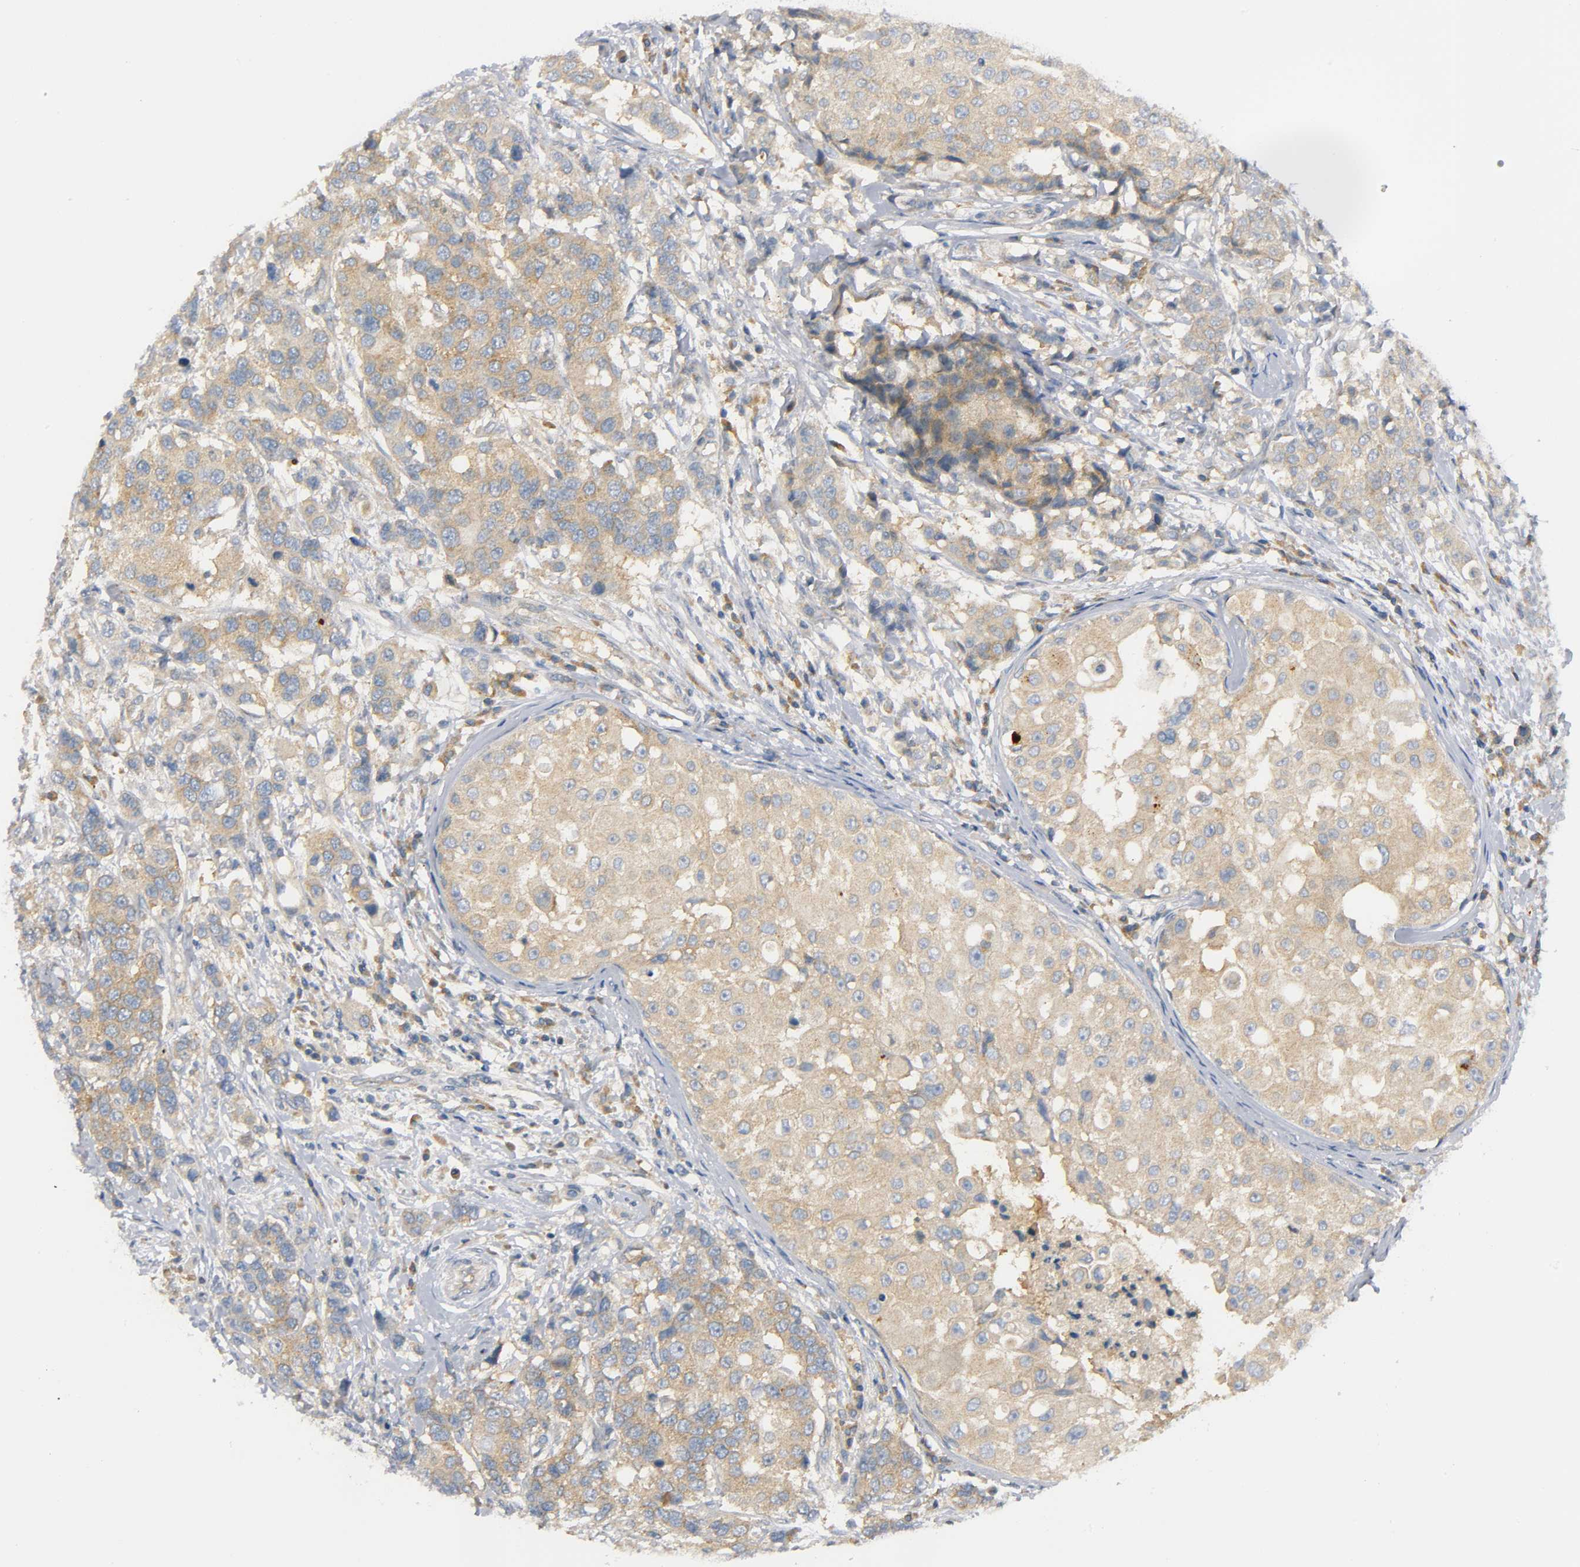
{"staining": {"intensity": "moderate", "quantity": ">75%", "location": "cytoplasmic/membranous"}, "tissue": "breast cancer", "cell_type": "Tumor cells", "image_type": "cancer", "snomed": [{"axis": "morphology", "description": "Duct carcinoma"}, {"axis": "topography", "description": "Breast"}], "caption": "Breast infiltrating ductal carcinoma stained with immunohistochemistry (IHC) demonstrates moderate cytoplasmic/membranous expression in about >75% of tumor cells.", "gene": "HDAC6", "patient": {"sex": "female", "age": 27}}